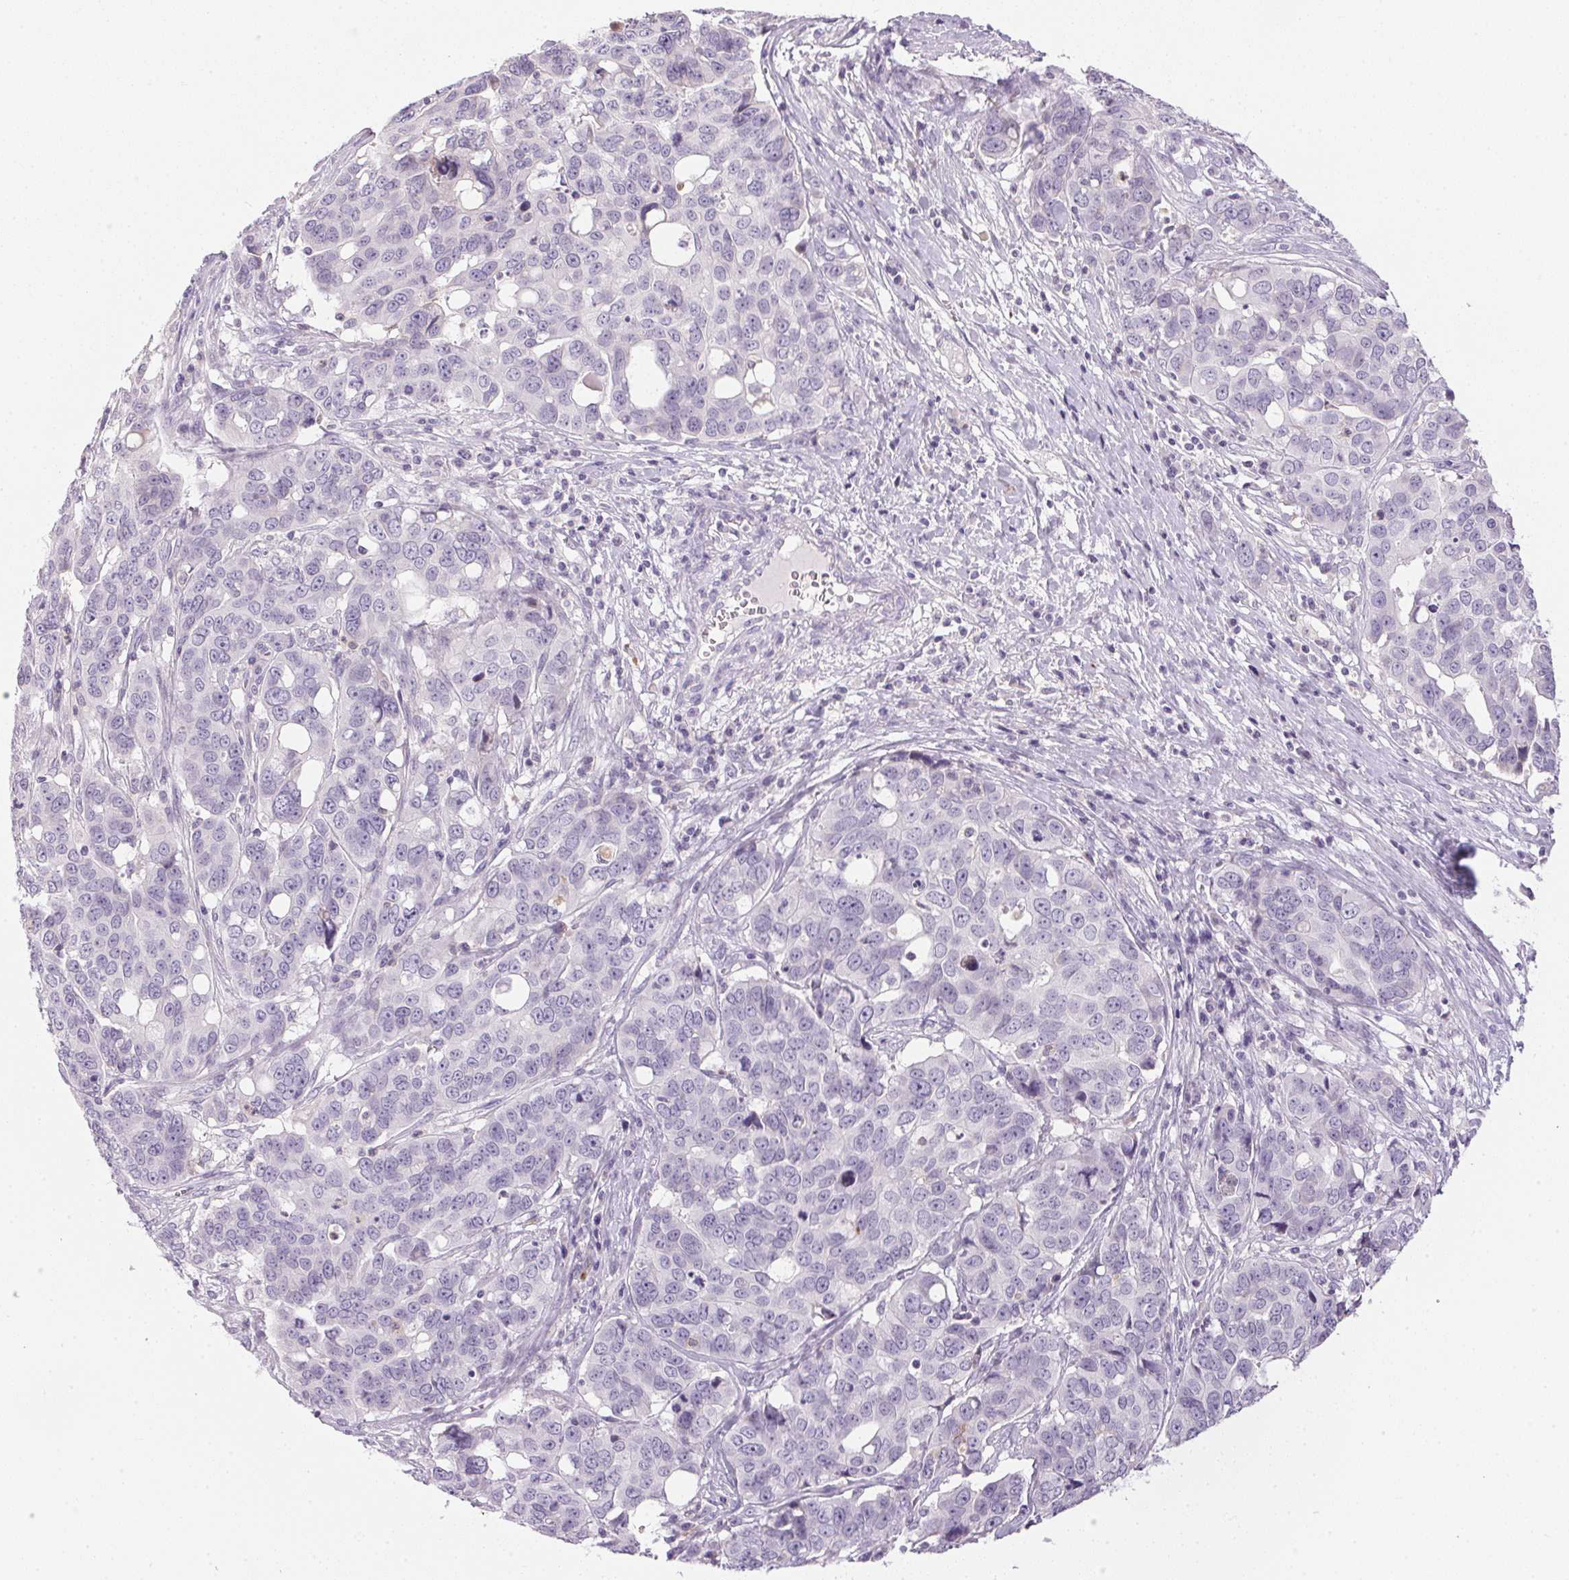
{"staining": {"intensity": "negative", "quantity": "none", "location": "none"}, "tissue": "ovarian cancer", "cell_type": "Tumor cells", "image_type": "cancer", "snomed": [{"axis": "morphology", "description": "Carcinoma, endometroid"}, {"axis": "topography", "description": "Ovary"}], "caption": "The immunohistochemistry (IHC) photomicrograph has no significant expression in tumor cells of ovarian cancer tissue. The staining is performed using DAB brown chromogen with nuclei counter-stained in using hematoxylin.", "gene": "ECPAS", "patient": {"sex": "female", "age": 78}}